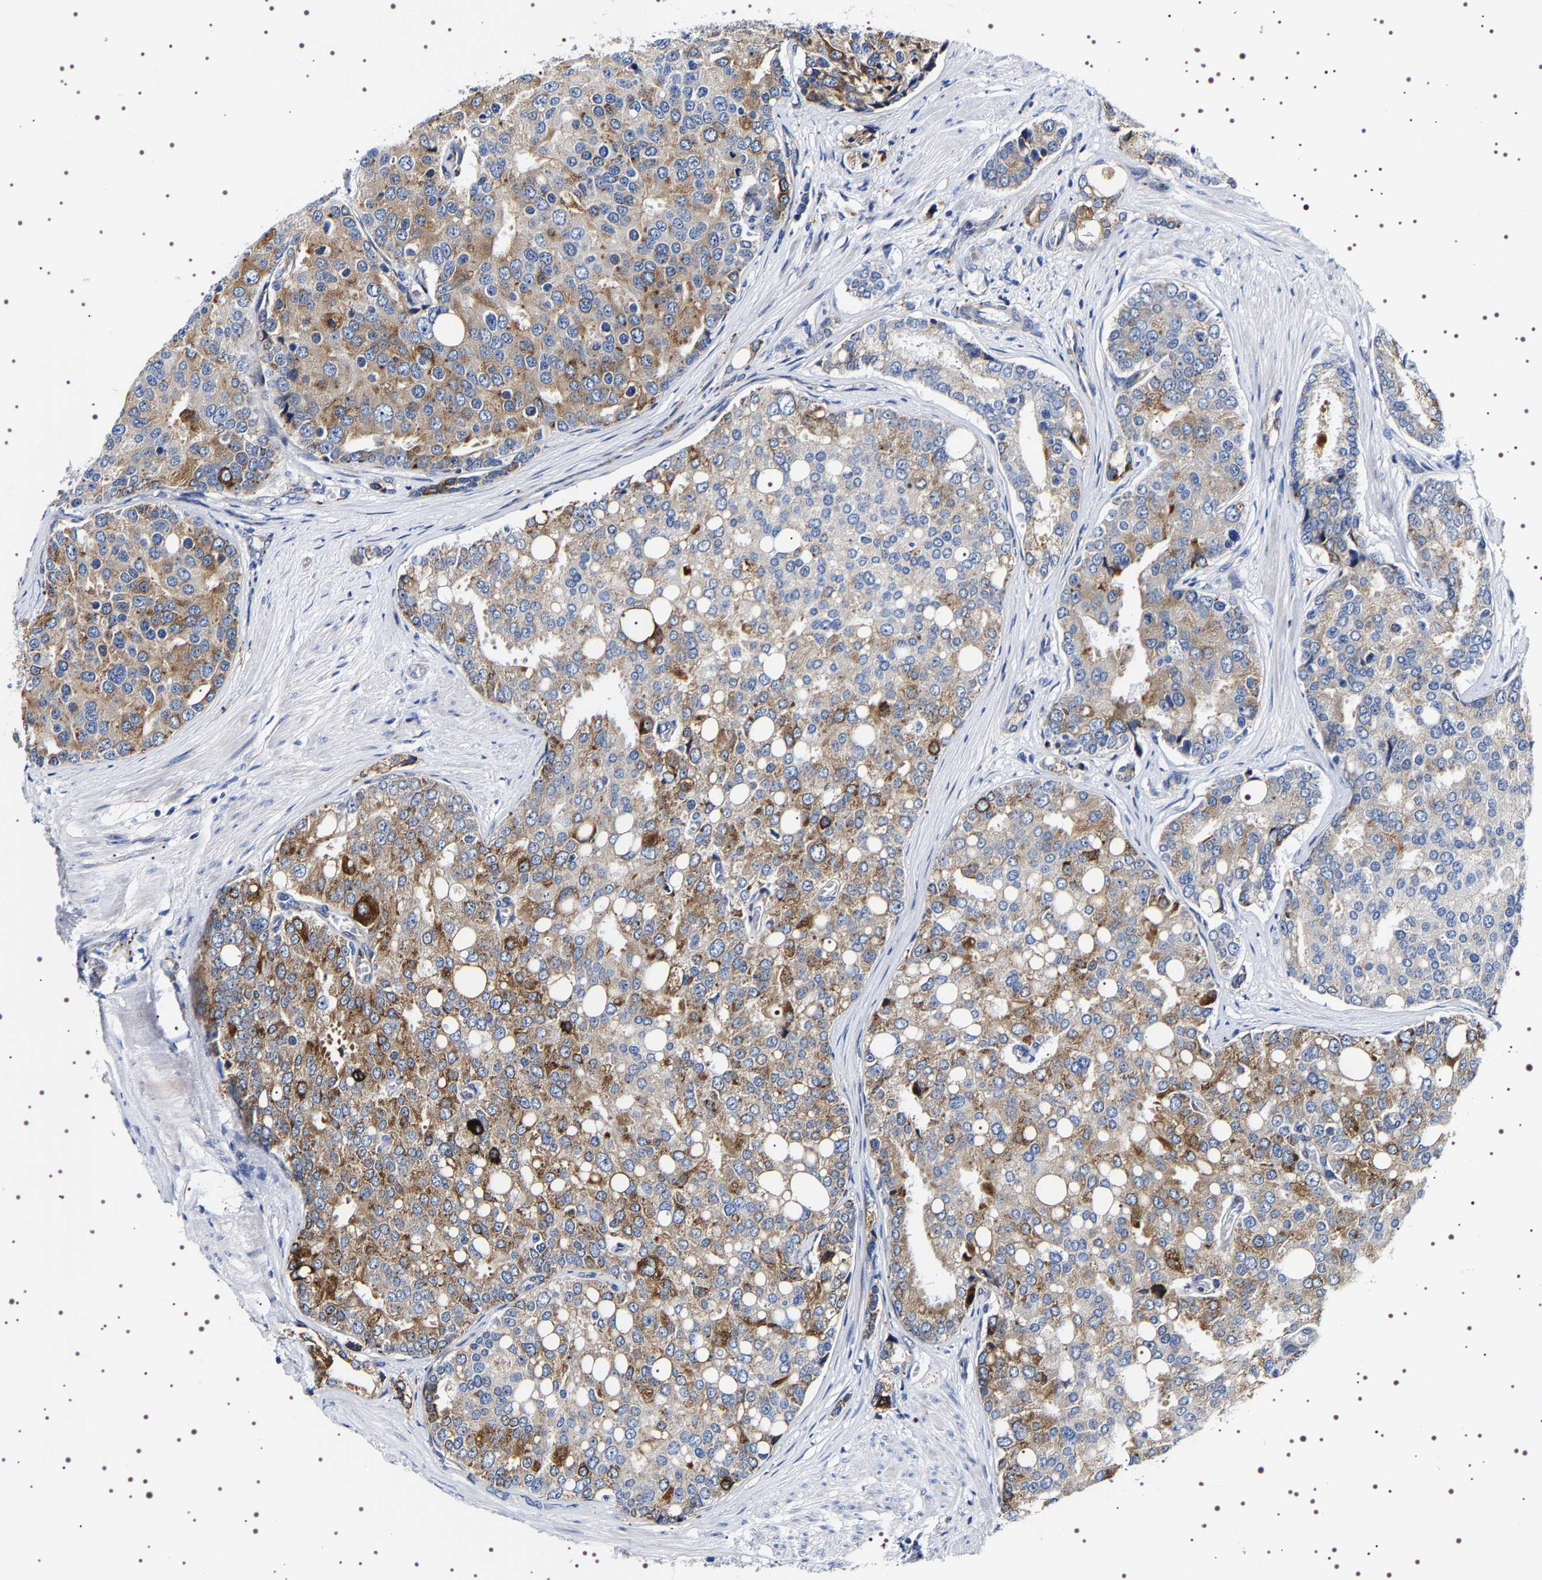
{"staining": {"intensity": "moderate", "quantity": ">75%", "location": "cytoplasmic/membranous"}, "tissue": "prostate cancer", "cell_type": "Tumor cells", "image_type": "cancer", "snomed": [{"axis": "morphology", "description": "Adenocarcinoma, High grade"}, {"axis": "topography", "description": "Prostate"}], "caption": "High-grade adenocarcinoma (prostate) stained with DAB (3,3'-diaminobenzidine) IHC reveals medium levels of moderate cytoplasmic/membranous expression in approximately >75% of tumor cells.", "gene": "SQLE", "patient": {"sex": "male", "age": 50}}